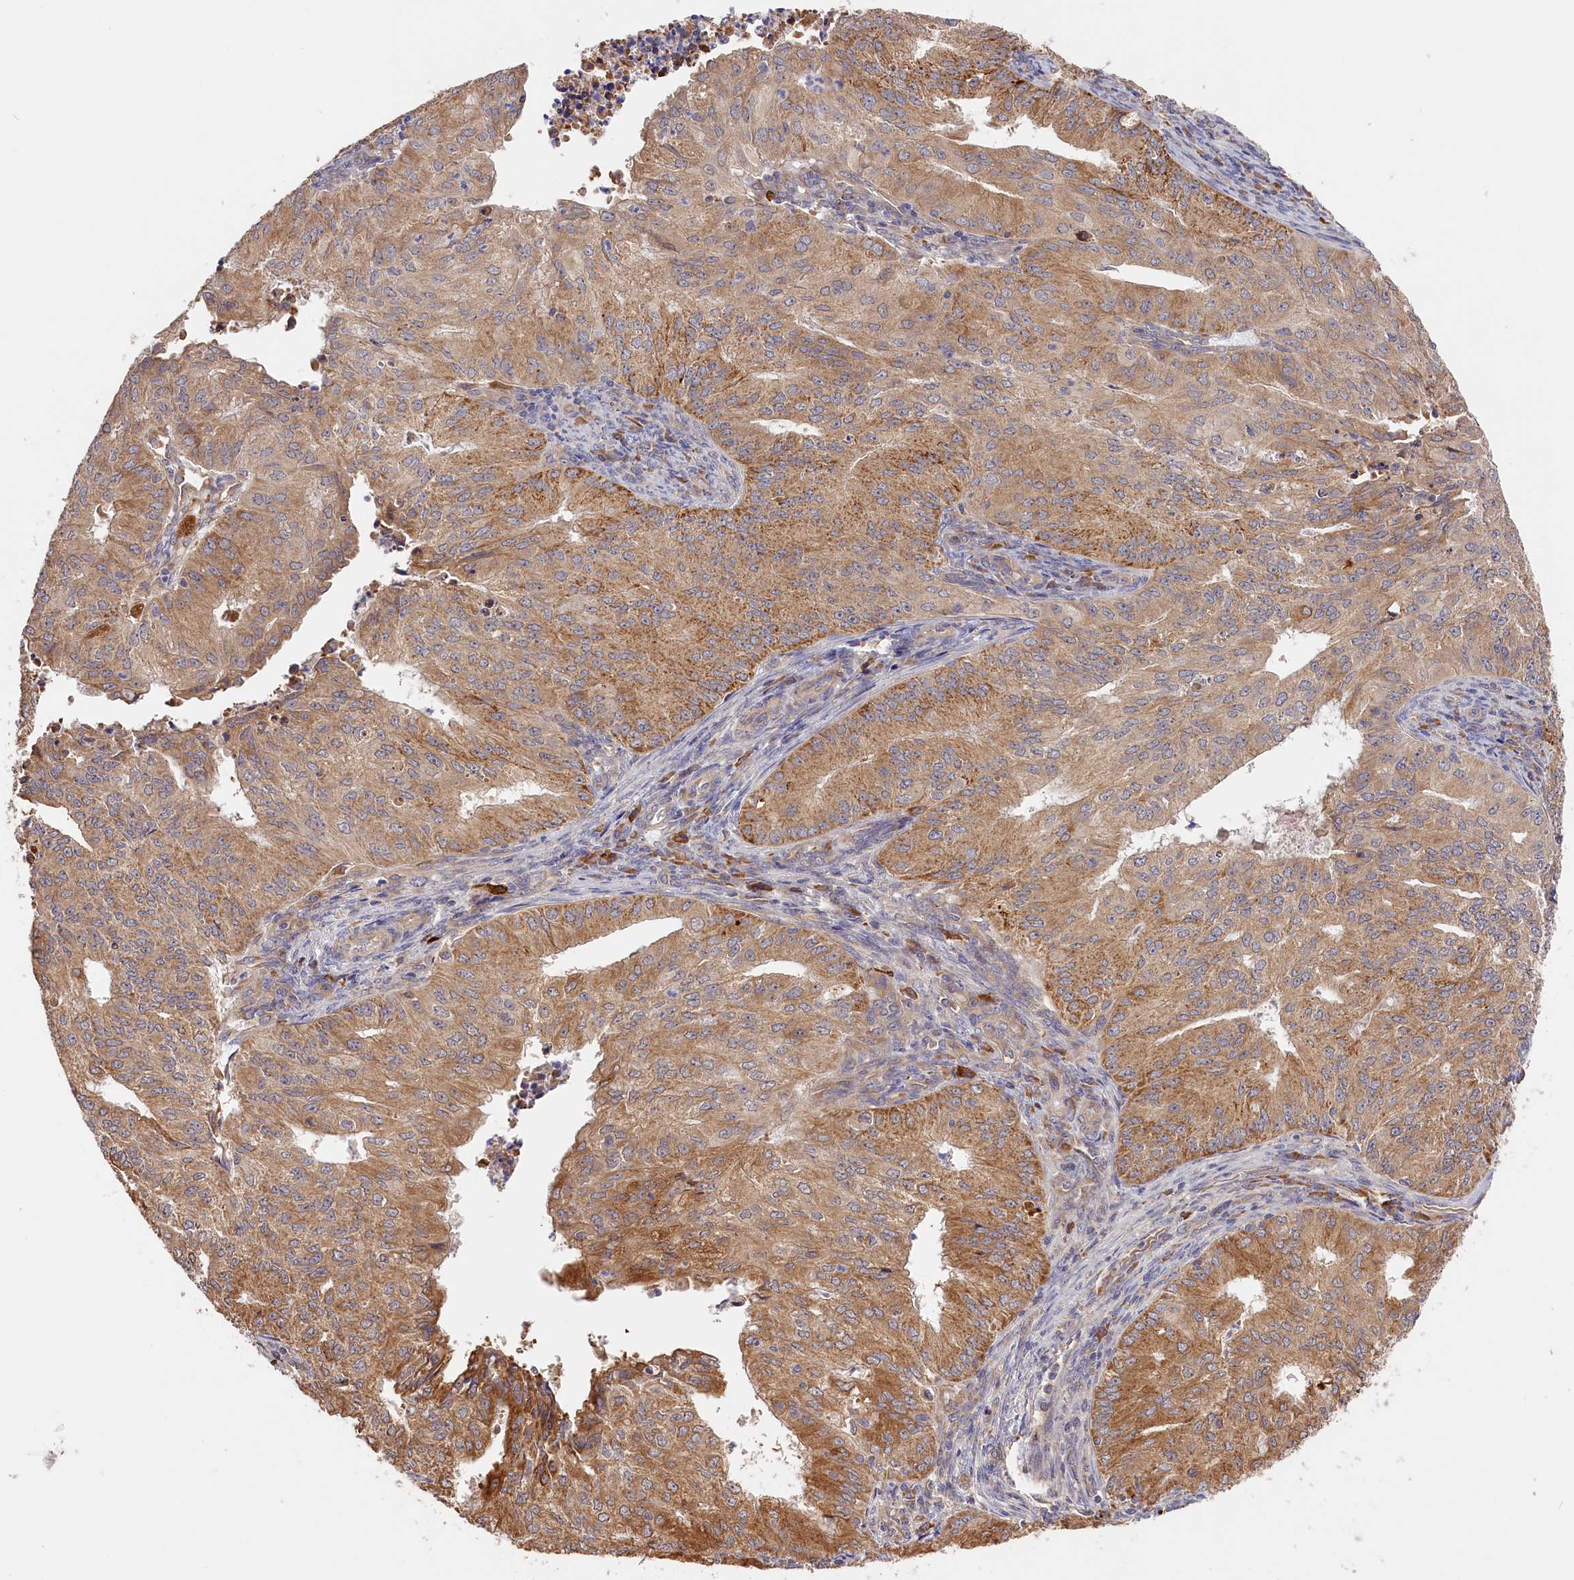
{"staining": {"intensity": "moderate", "quantity": ">75%", "location": "cytoplasmic/membranous"}, "tissue": "endometrial cancer", "cell_type": "Tumor cells", "image_type": "cancer", "snomed": [{"axis": "morphology", "description": "Adenocarcinoma, NOS"}, {"axis": "topography", "description": "Endometrium"}], "caption": "Immunohistochemistry (IHC) image of neoplastic tissue: human endometrial adenocarcinoma stained using immunohistochemistry (IHC) shows medium levels of moderate protein expression localized specifically in the cytoplasmic/membranous of tumor cells, appearing as a cytoplasmic/membranous brown color.", "gene": "CEP44", "patient": {"sex": "female", "age": 50}}